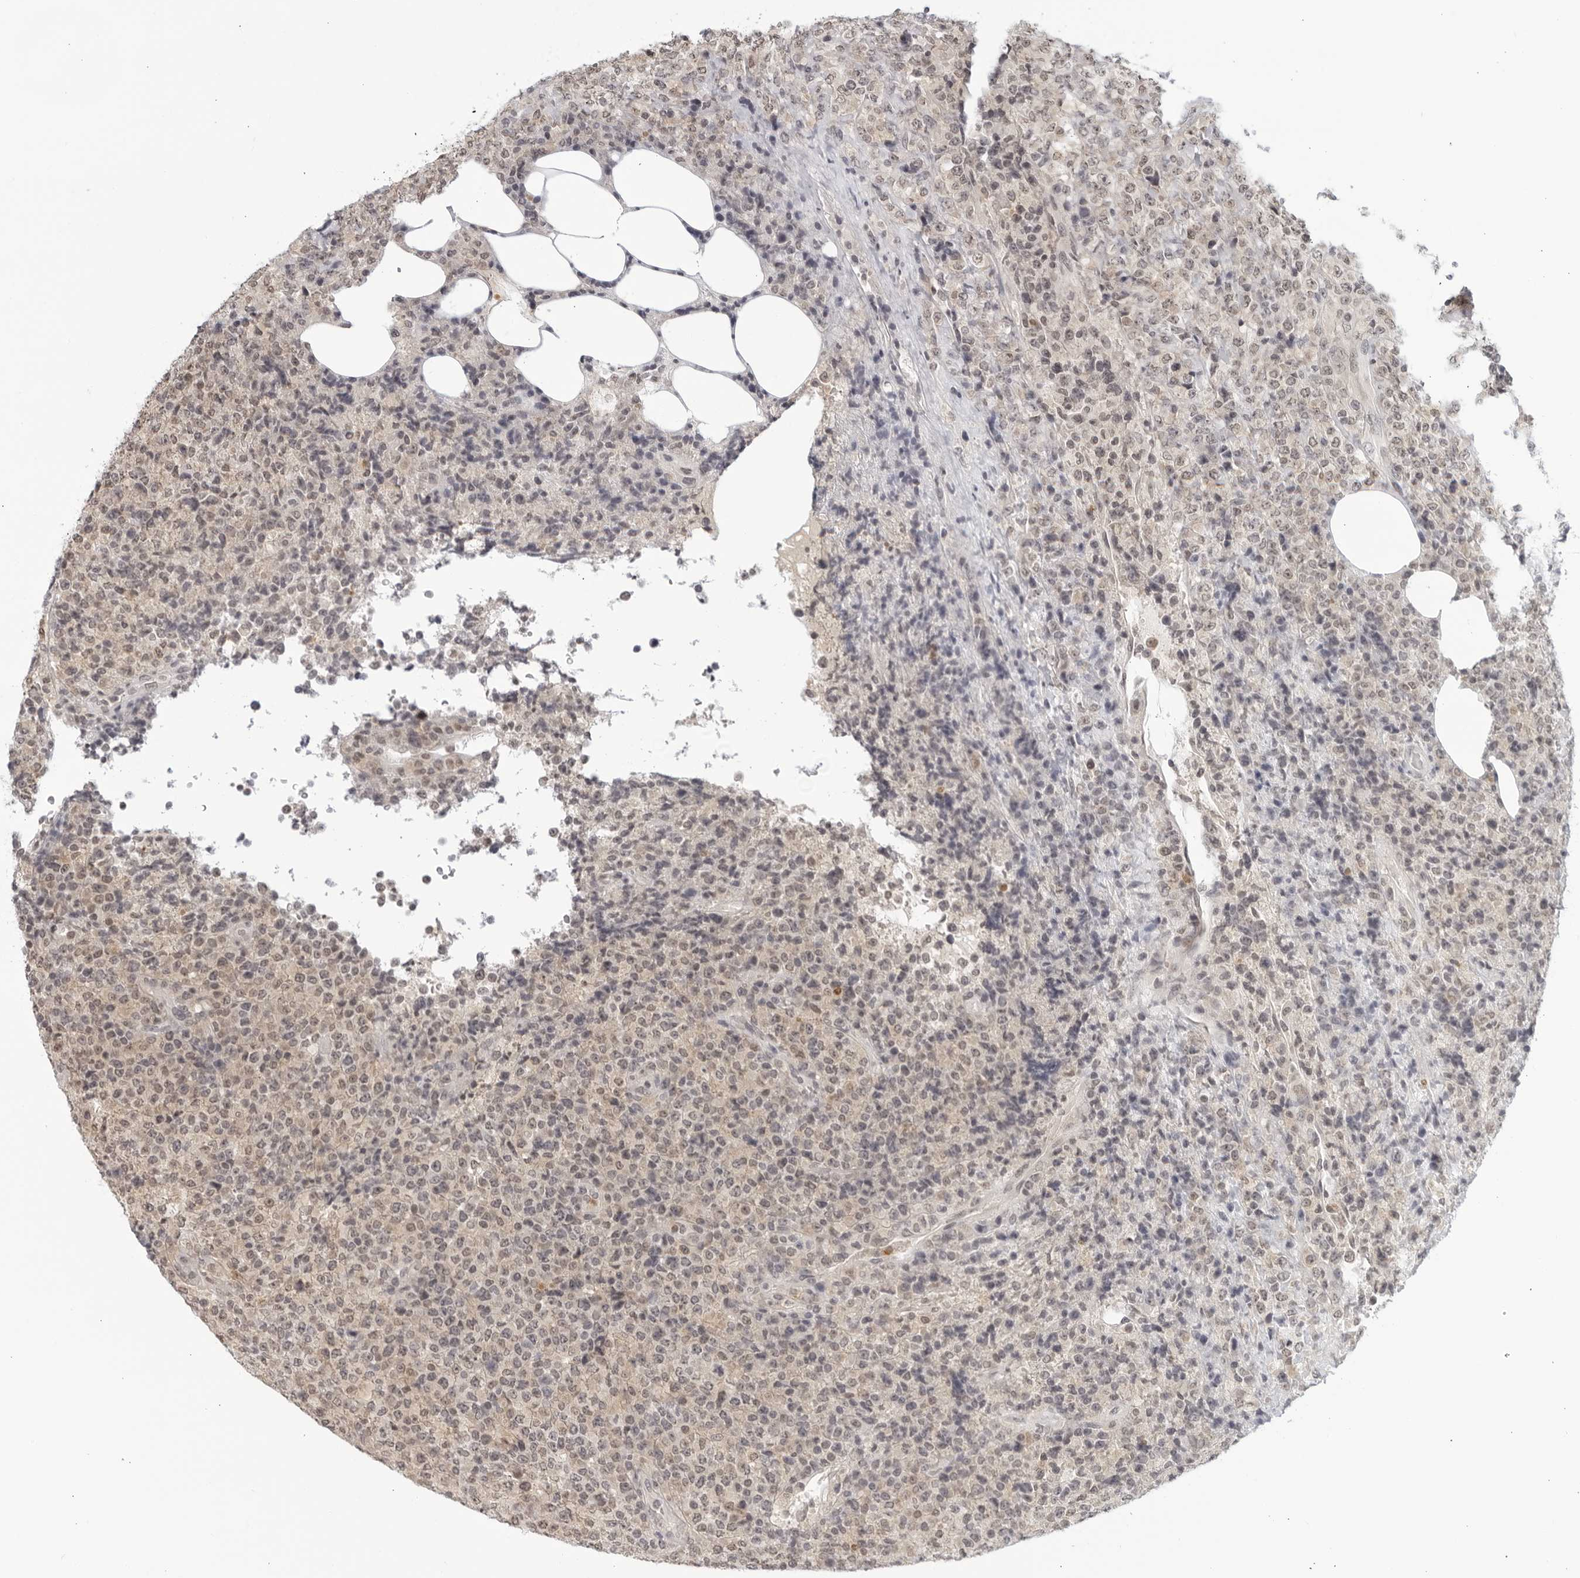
{"staining": {"intensity": "weak", "quantity": ">75%", "location": "nuclear"}, "tissue": "lymphoma", "cell_type": "Tumor cells", "image_type": "cancer", "snomed": [{"axis": "morphology", "description": "Malignant lymphoma, non-Hodgkin's type, High grade"}, {"axis": "topography", "description": "Lymph node"}], "caption": "This is an image of immunohistochemistry (IHC) staining of lymphoma, which shows weak expression in the nuclear of tumor cells.", "gene": "CC2D1B", "patient": {"sex": "male", "age": 13}}